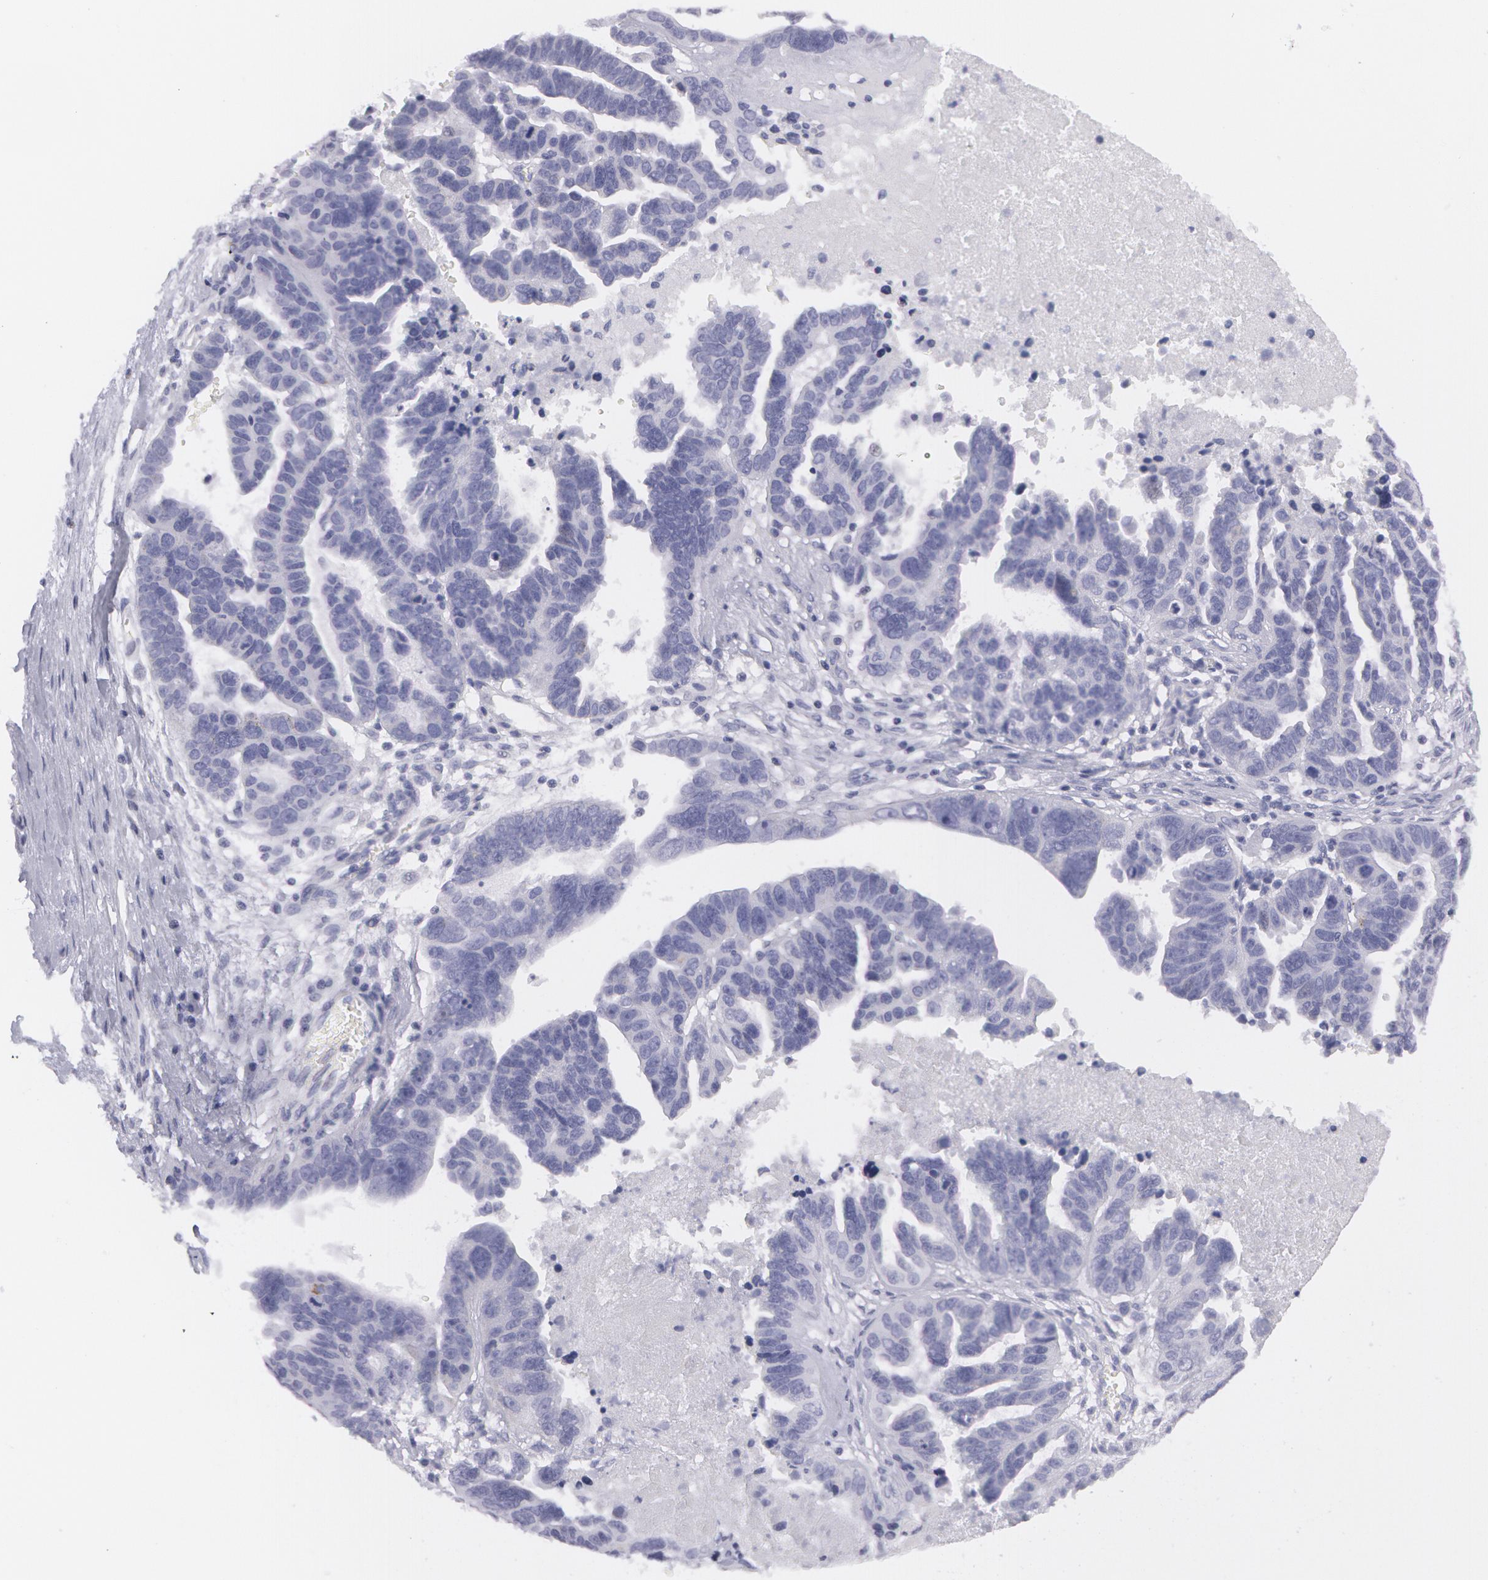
{"staining": {"intensity": "negative", "quantity": "none", "location": "none"}, "tissue": "ovarian cancer", "cell_type": "Tumor cells", "image_type": "cancer", "snomed": [{"axis": "morphology", "description": "Carcinoma, endometroid"}, {"axis": "morphology", "description": "Cystadenocarcinoma, serous, NOS"}, {"axis": "topography", "description": "Ovary"}], "caption": "This is an immunohistochemistry micrograph of serous cystadenocarcinoma (ovarian). There is no staining in tumor cells.", "gene": "AMACR", "patient": {"sex": "female", "age": 45}}